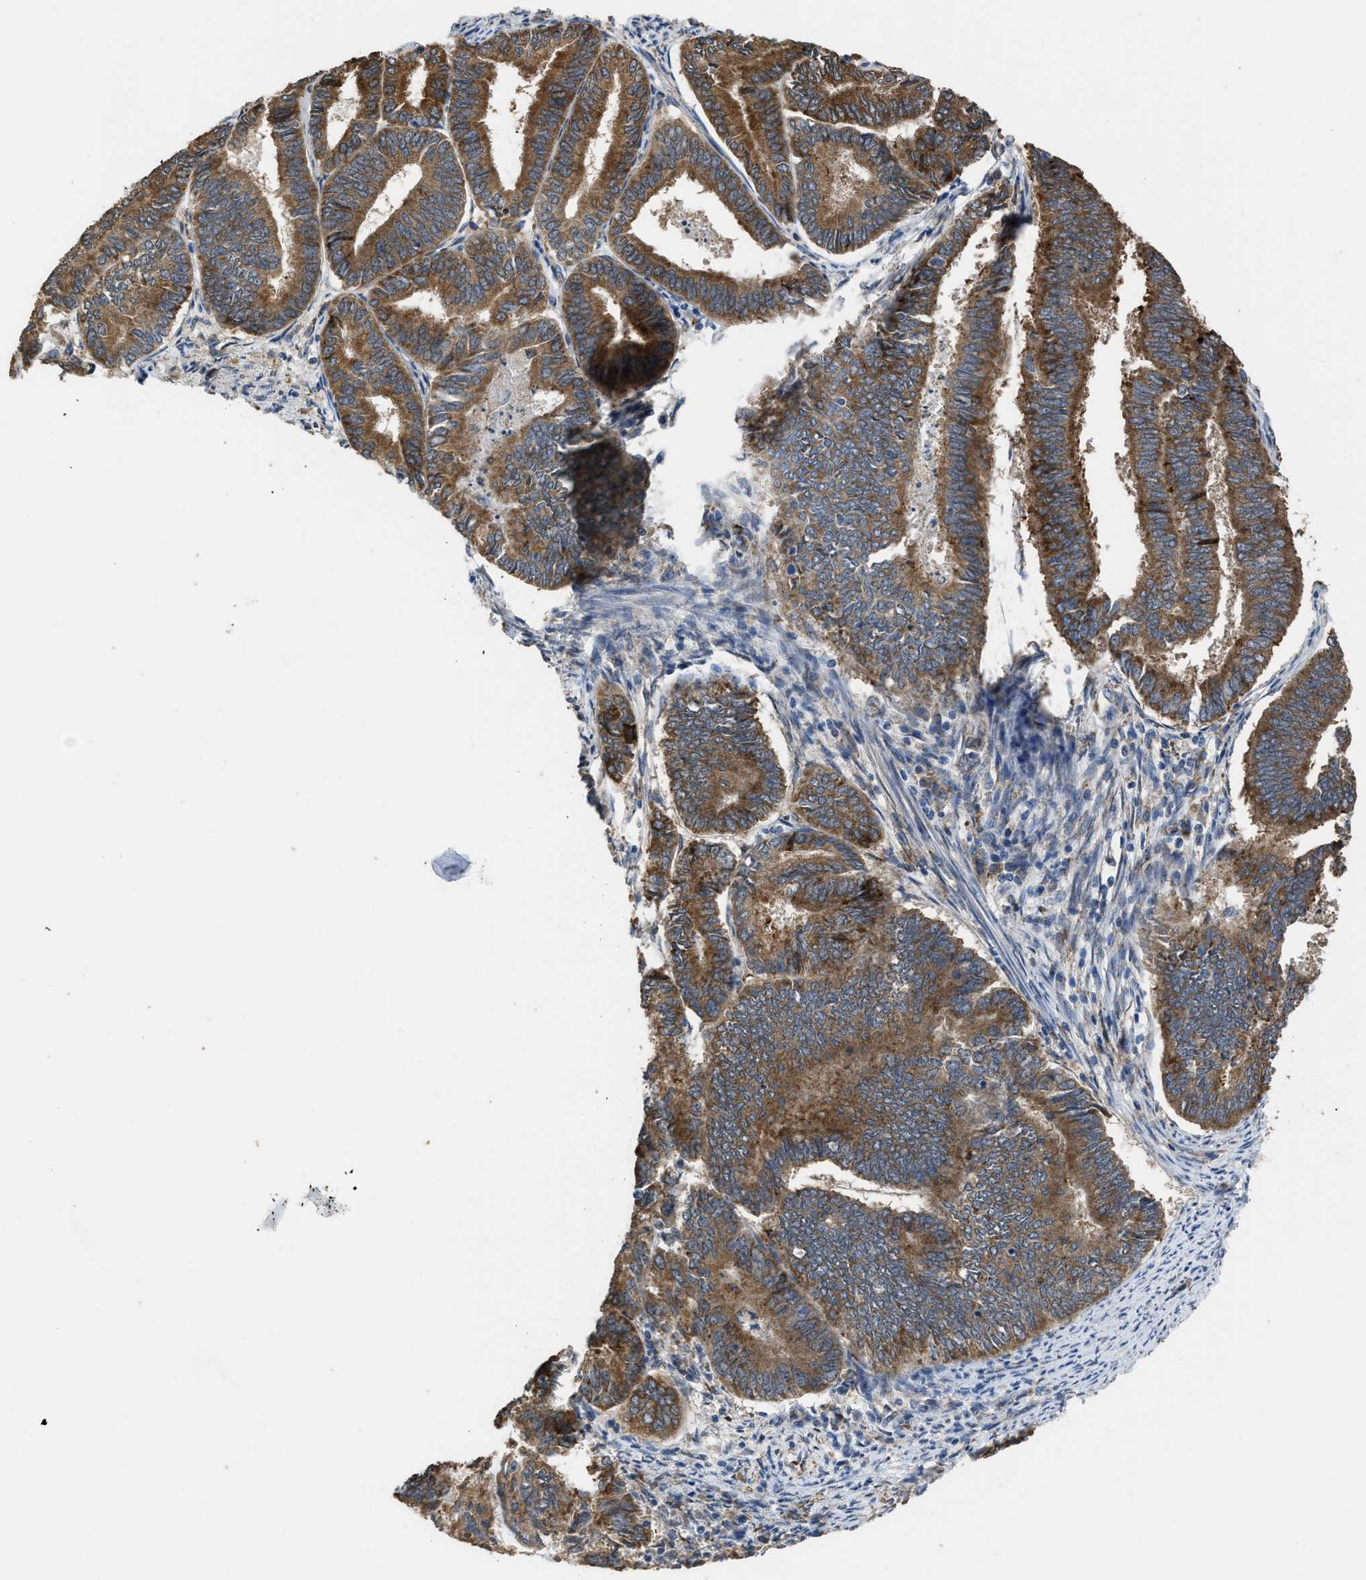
{"staining": {"intensity": "strong", "quantity": ">75%", "location": "cytoplasmic/membranous"}, "tissue": "endometrial cancer", "cell_type": "Tumor cells", "image_type": "cancer", "snomed": [{"axis": "morphology", "description": "Adenocarcinoma, NOS"}, {"axis": "topography", "description": "Endometrium"}], "caption": "An IHC histopathology image of tumor tissue is shown. Protein staining in brown labels strong cytoplasmic/membranous positivity in adenocarcinoma (endometrial) within tumor cells.", "gene": "AK2", "patient": {"sex": "female", "age": 86}}